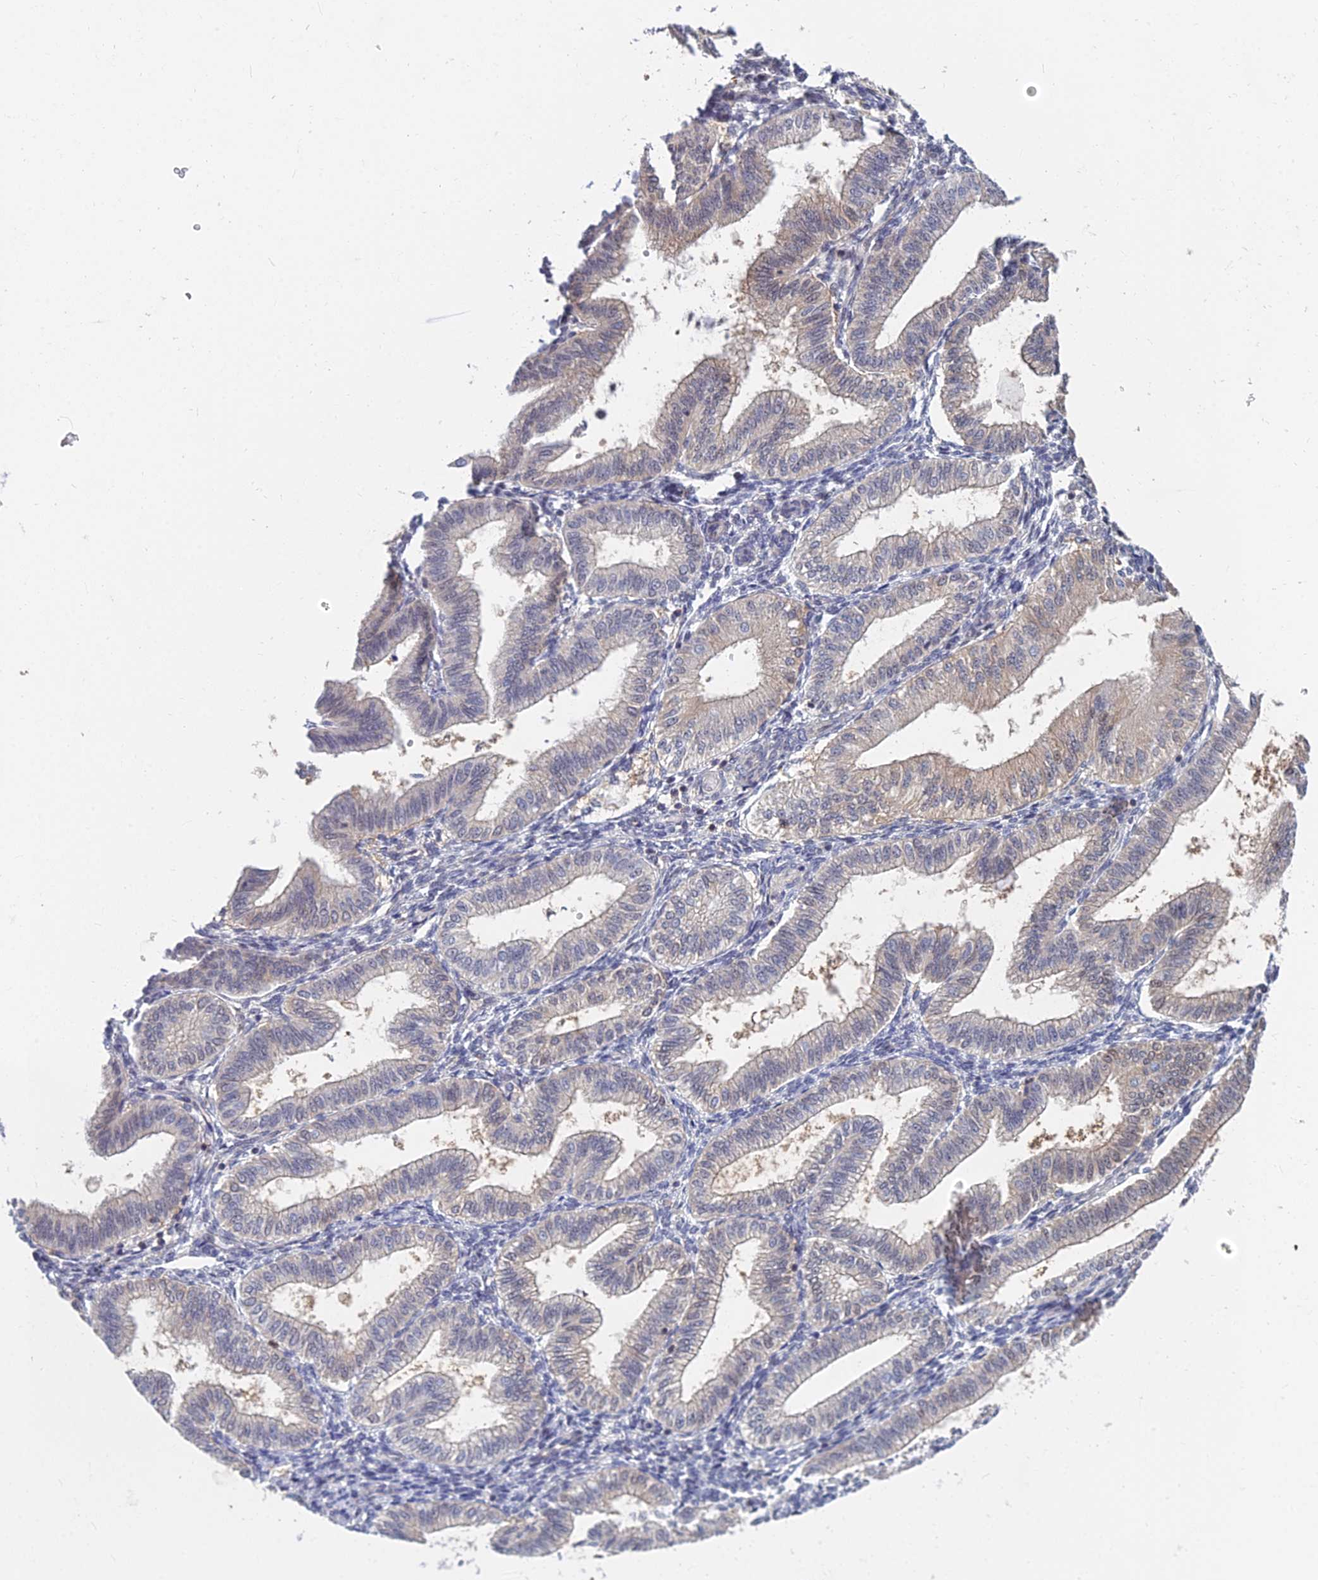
{"staining": {"intensity": "negative", "quantity": "none", "location": "none"}, "tissue": "endometrium", "cell_type": "Cells in endometrial stroma", "image_type": "normal", "snomed": [{"axis": "morphology", "description": "Normal tissue, NOS"}, {"axis": "topography", "description": "Endometrium"}], "caption": "Benign endometrium was stained to show a protein in brown. There is no significant expression in cells in endometrial stroma. (Brightfield microscopy of DAB immunohistochemistry at high magnification).", "gene": "B3GALT4", "patient": {"sex": "female", "age": 39}}